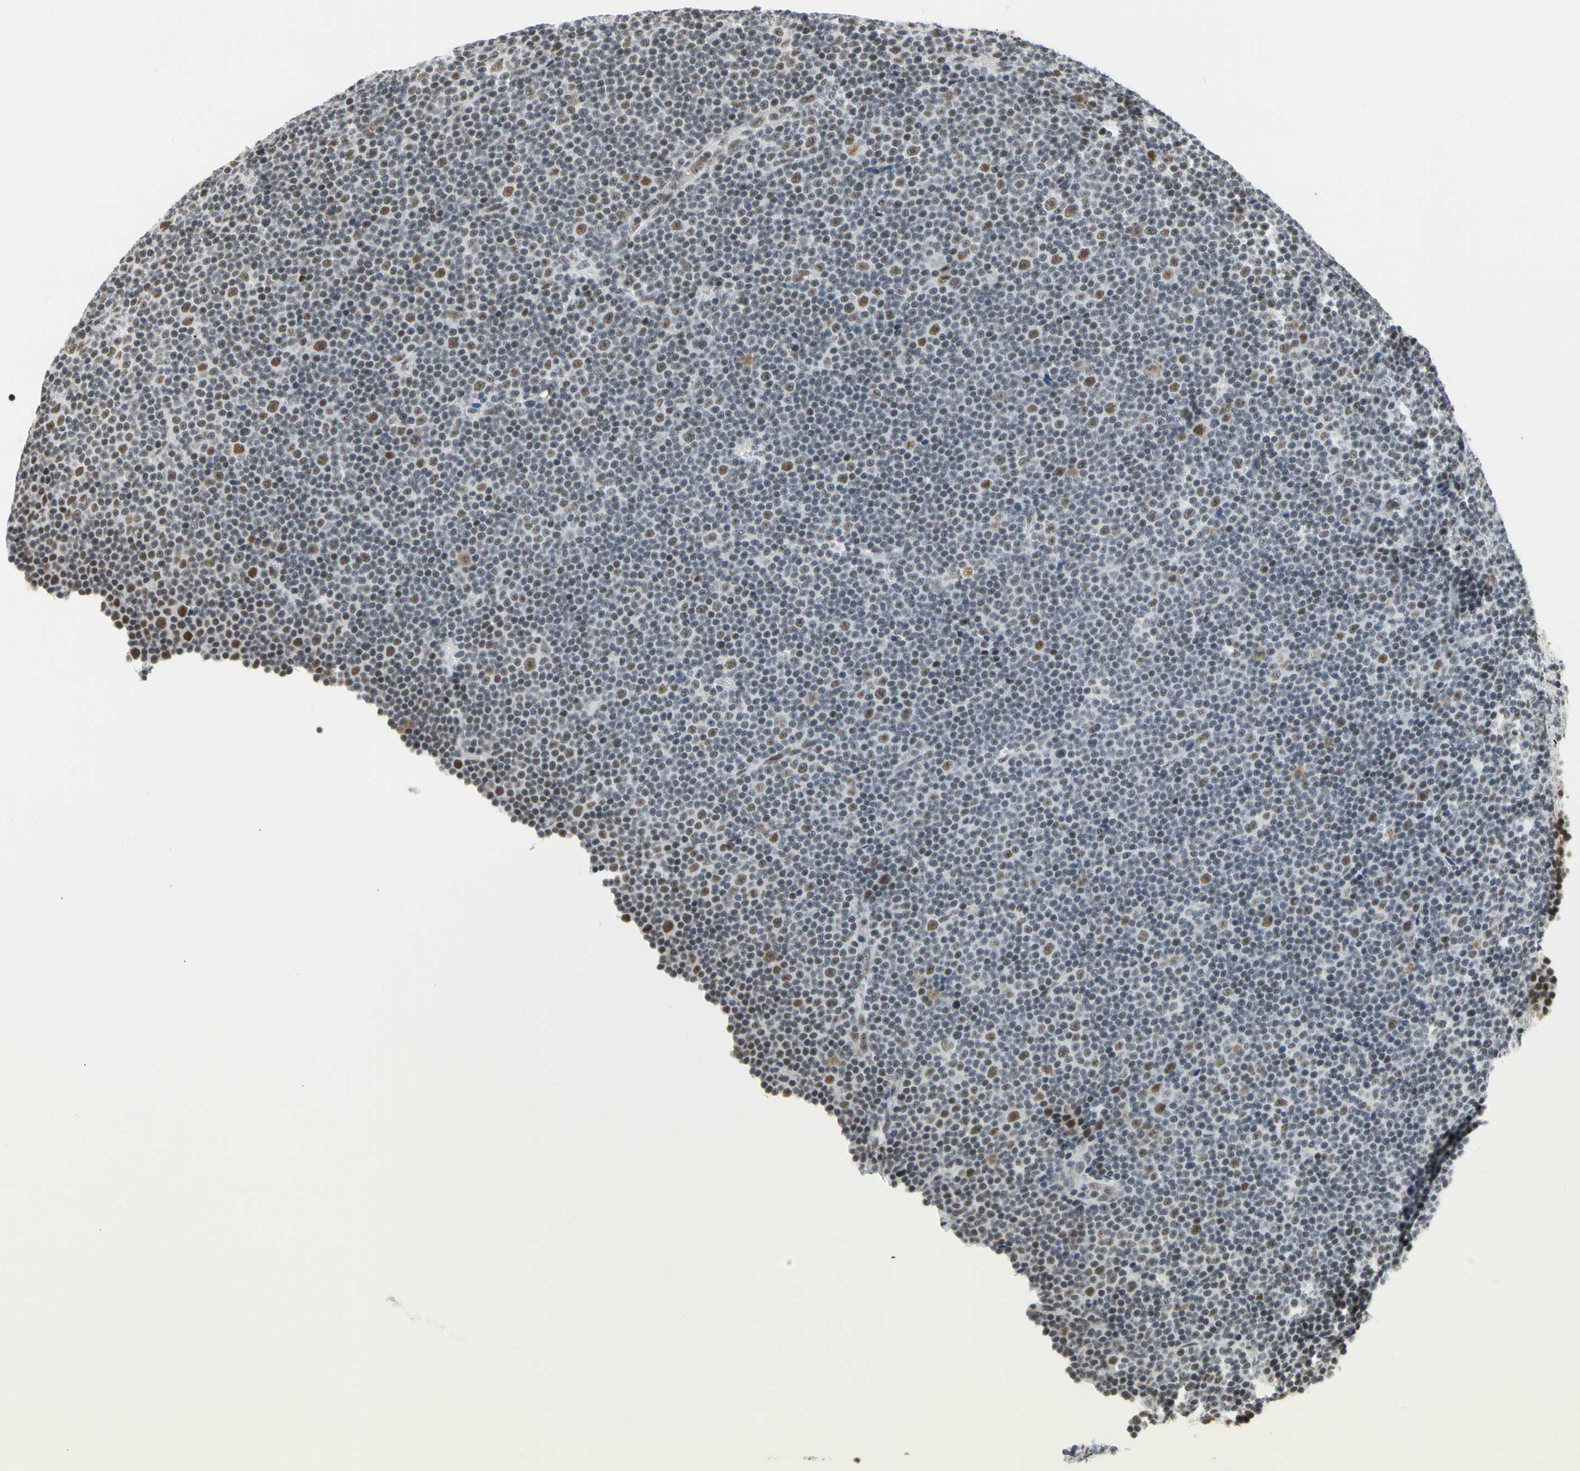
{"staining": {"intensity": "strong", "quantity": "<25%", "location": "nuclear"}, "tissue": "lymphoma", "cell_type": "Tumor cells", "image_type": "cancer", "snomed": [{"axis": "morphology", "description": "Malignant lymphoma, non-Hodgkin's type, Low grade"}, {"axis": "topography", "description": "Lymph node"}], "caption": "There is medium levels of strong nuclear positivity in tumor cells of malignant lymphoma, non-Hodgkin's type (low-grade), as demonstrated by immunohistochemical staining (brown color).", "gene": "ZSCAN16", "patient": {"sex": "female", "age": 67}}